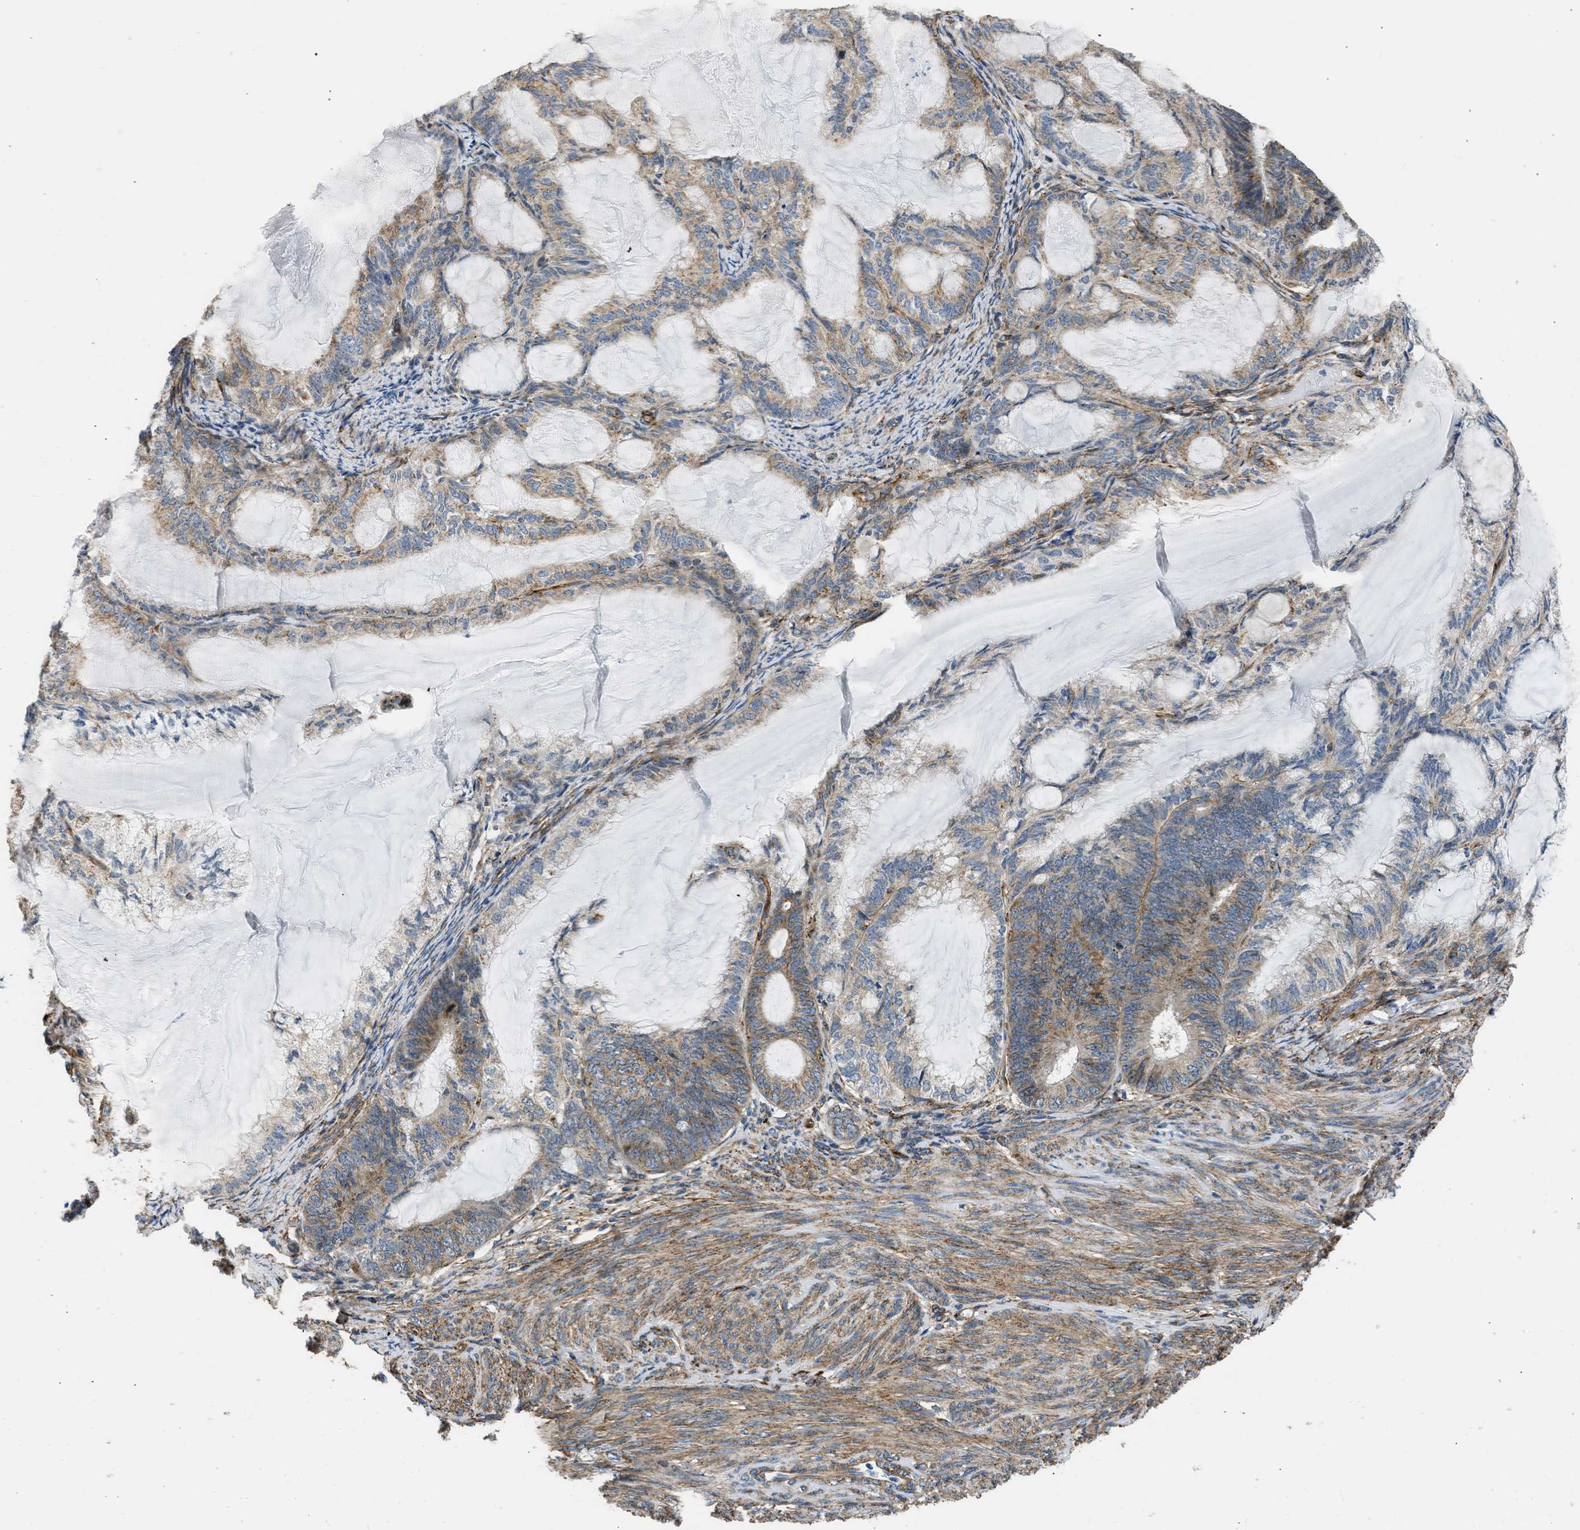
{"staining": {"intensity": "moderate", "quantity": "25%-75%", "location": "cytoplasmic/membranous"}, "tissue": "endometrial cancer", "cell_type": "Tumor cells", "image_type": "cancer", "snomed": [{"axis": "morphology", "description": "Adenocarcinoma, NOS"}, {"axis": "topography", "description": "Endometrium"}], "caption": "About 25%-75% of tumor cells in endometrial cancer (adenocarcinoma) exhibit moderate cytoplasmic/membranous protein expression as visualized by brown immunohistochemical staining.", "gene": "SEPTIN2", "patient": {"sex": "female", "age": 86}}